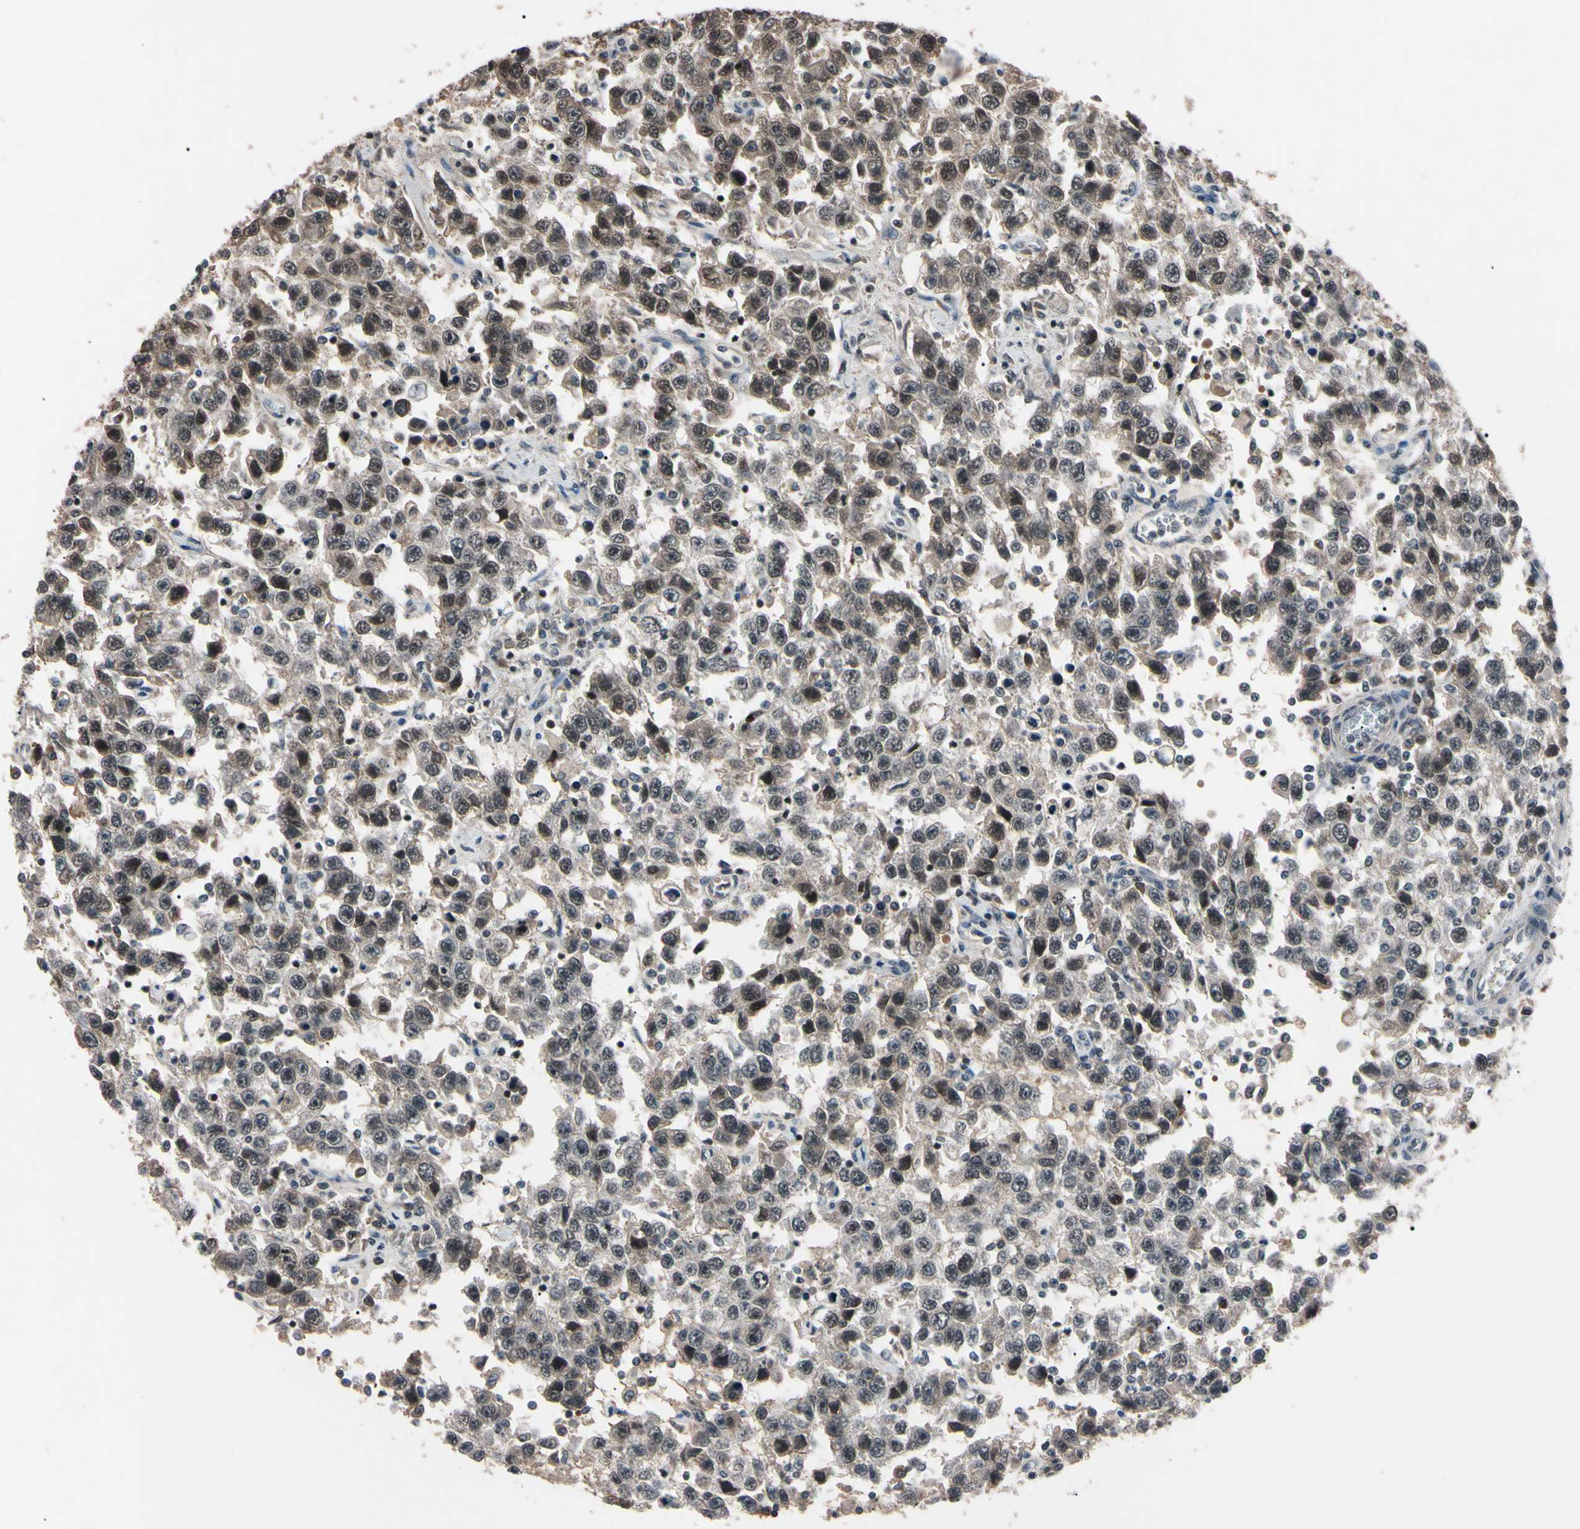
{"staining": {"intensity": "weak", "quantity": "25%-75%", "location": "cytoplasmic/membranous,nuclear"}, "tissue": "testis cancer", "cell_type": "Tumor cells", "image_type": "cancer", "snomed": [{"axis": "morphology", "description": "Seminoma, NOS"}, {"axis": "topography", "description": "Testis"}], "caption": "A brown stain labels weak cytoplasmic/membranous and nuclear expression of a protein in human seminoma (testis) tumor cells. Immunohistochemistry (ihc) stains the protein in brown and the nuclei are stained blue.", "gene": "YY1", "patient": {"sex": "male", "age": 41}}